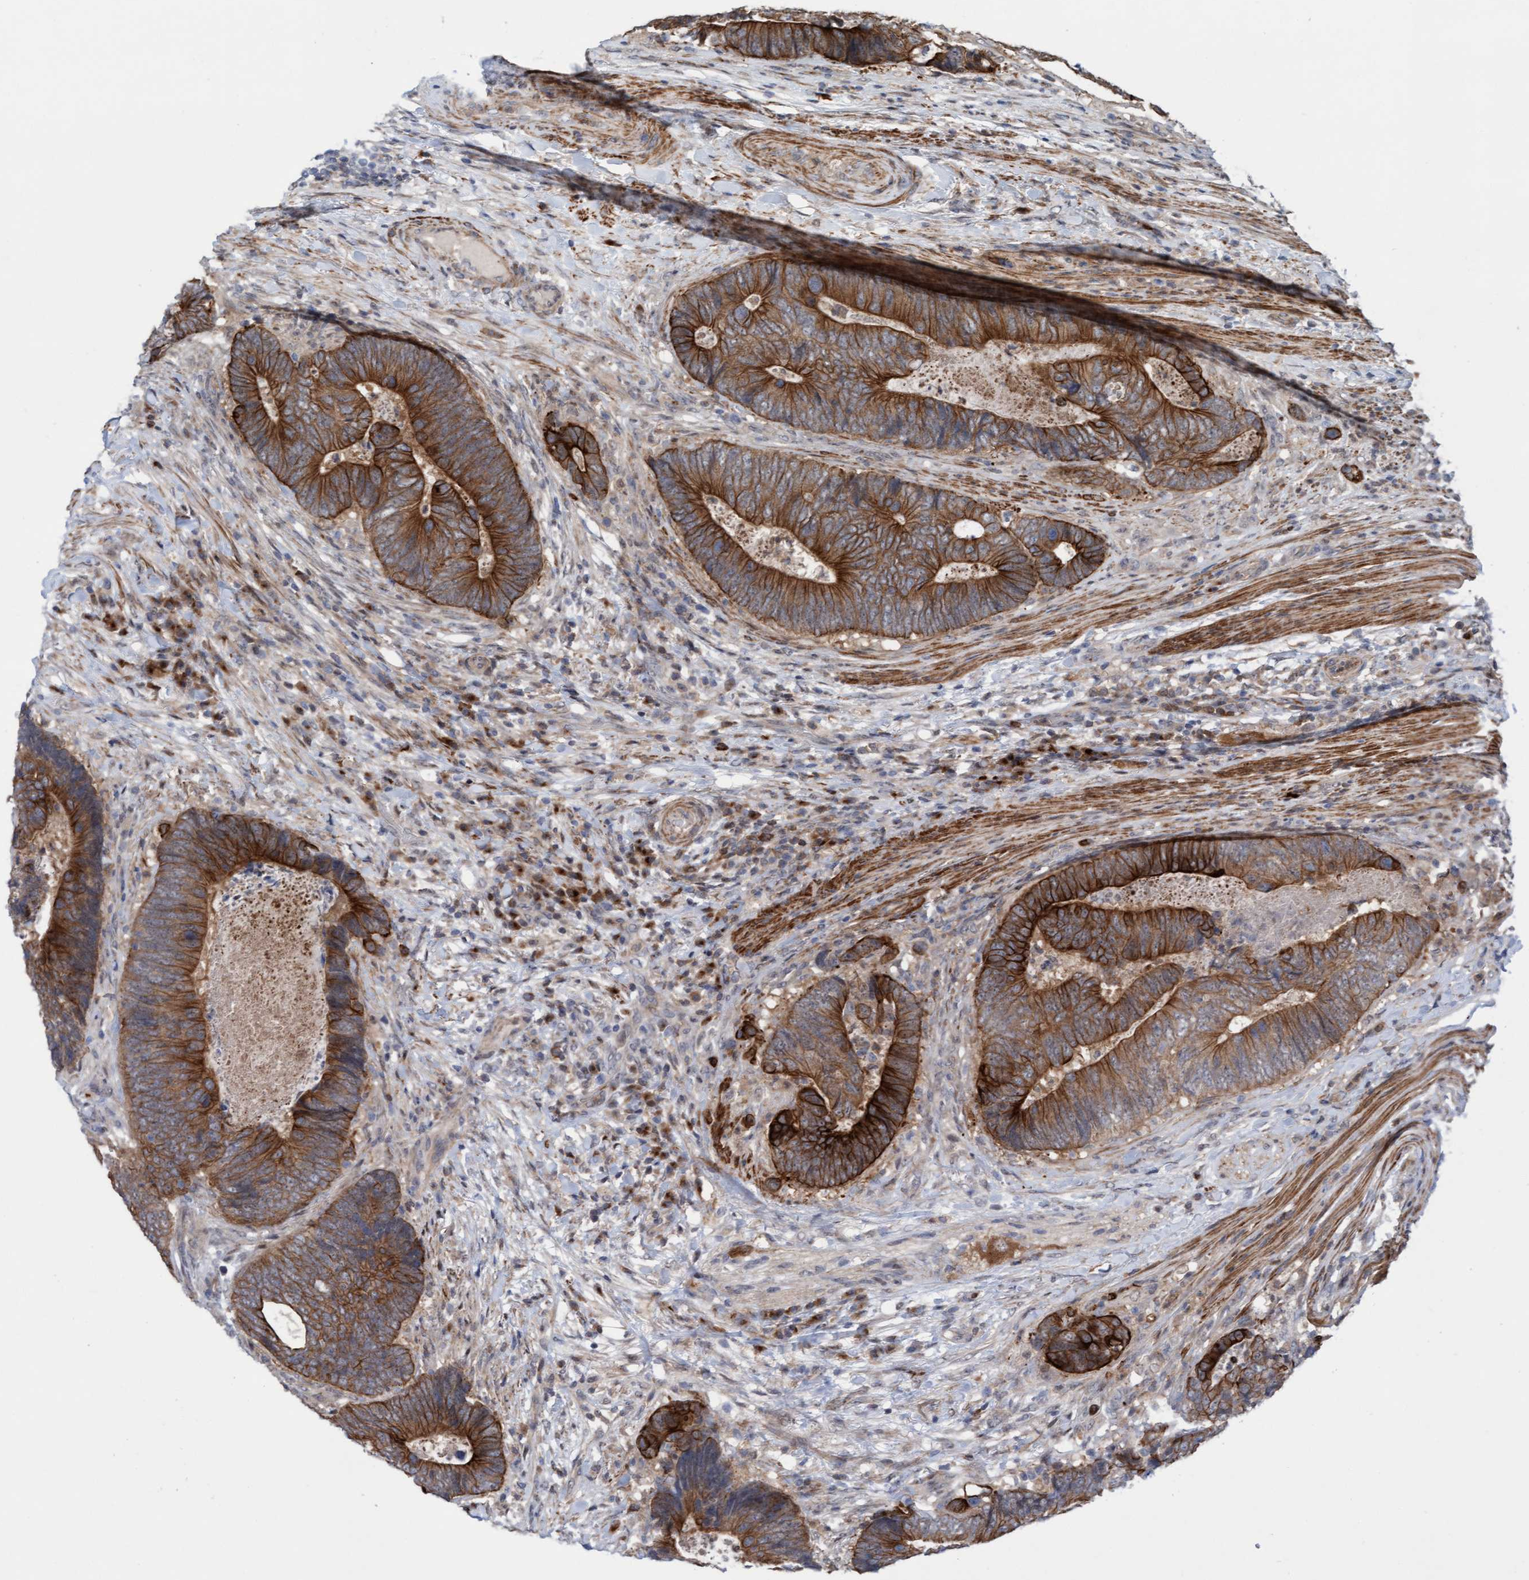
{"staining": {"intensity": "moderate", "quantity": ">75%", "location": "cytoplasmic/membranous"}, "tissue": "colorectal cancer", "cell_type": "Tumor cells", "image_type": "cancer", "snomed": [{"axis": "morphology", "description": "Adenocarcinoma, NOS"}, {"axis": "topography", "description": "Colon"}], "caption": "Human colorectal cancer stained with a protein marker displays moderate staining in tumor cells.", "gene": "RAP1GAP2", "patient": {"sex": "male", "age": 56}}